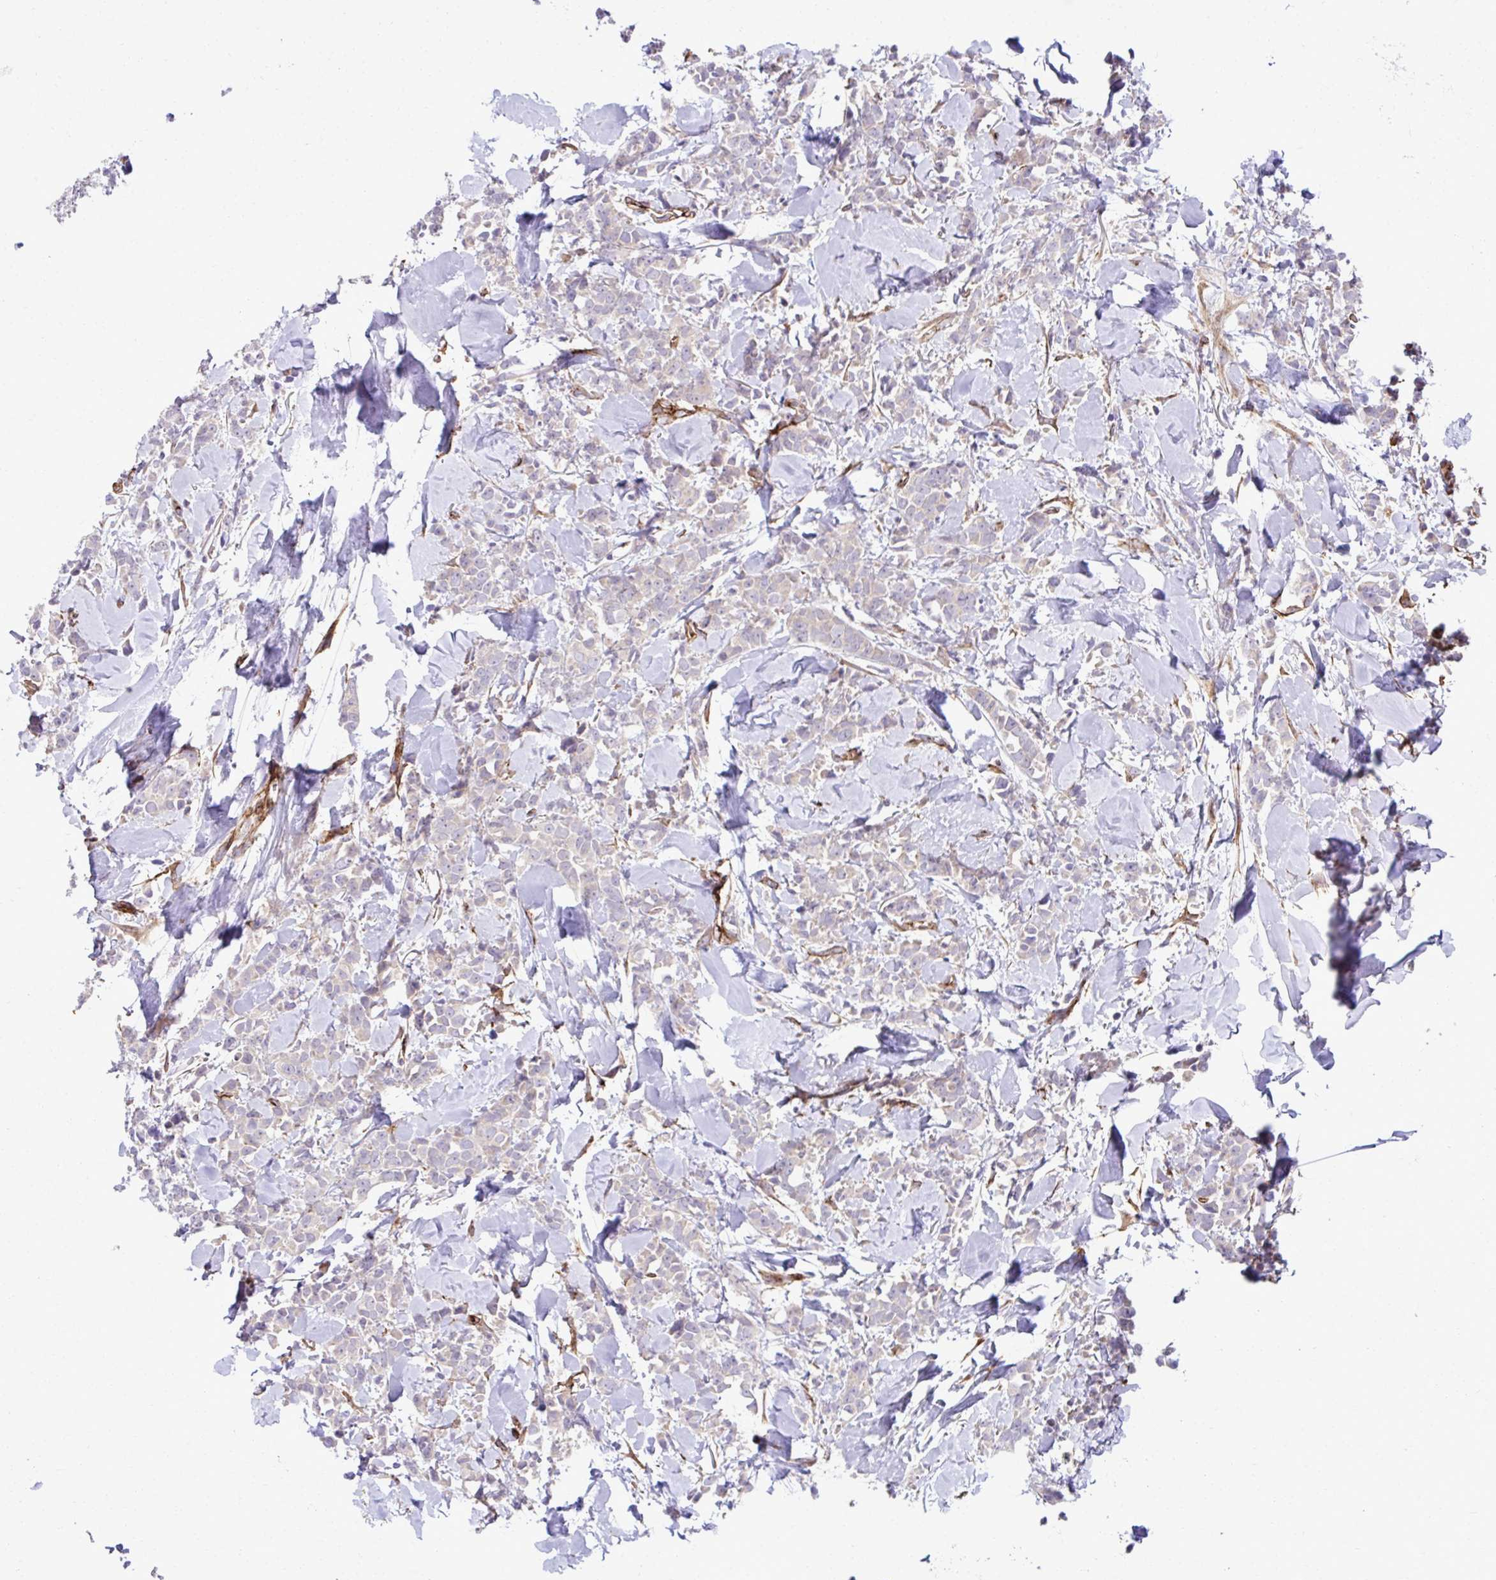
{"staining": {"intensity": "negative", "quantity": "none", "location": "none"}, "tissue": "breast cancer", "cell_type": "Tumor cells", "image_type": "cancer", "snomed": [{"axis": "morphology", "description": "Lobular carcinoma"}, {"axis": "topography", "description": "Breast"}], "caption": "Human breast cancer stained for a protein using immunohistochemistry demonstrates no positivity in tumor cells.", "gene": "TRIM52", "patient": {"sex": "female", "age": 91}}